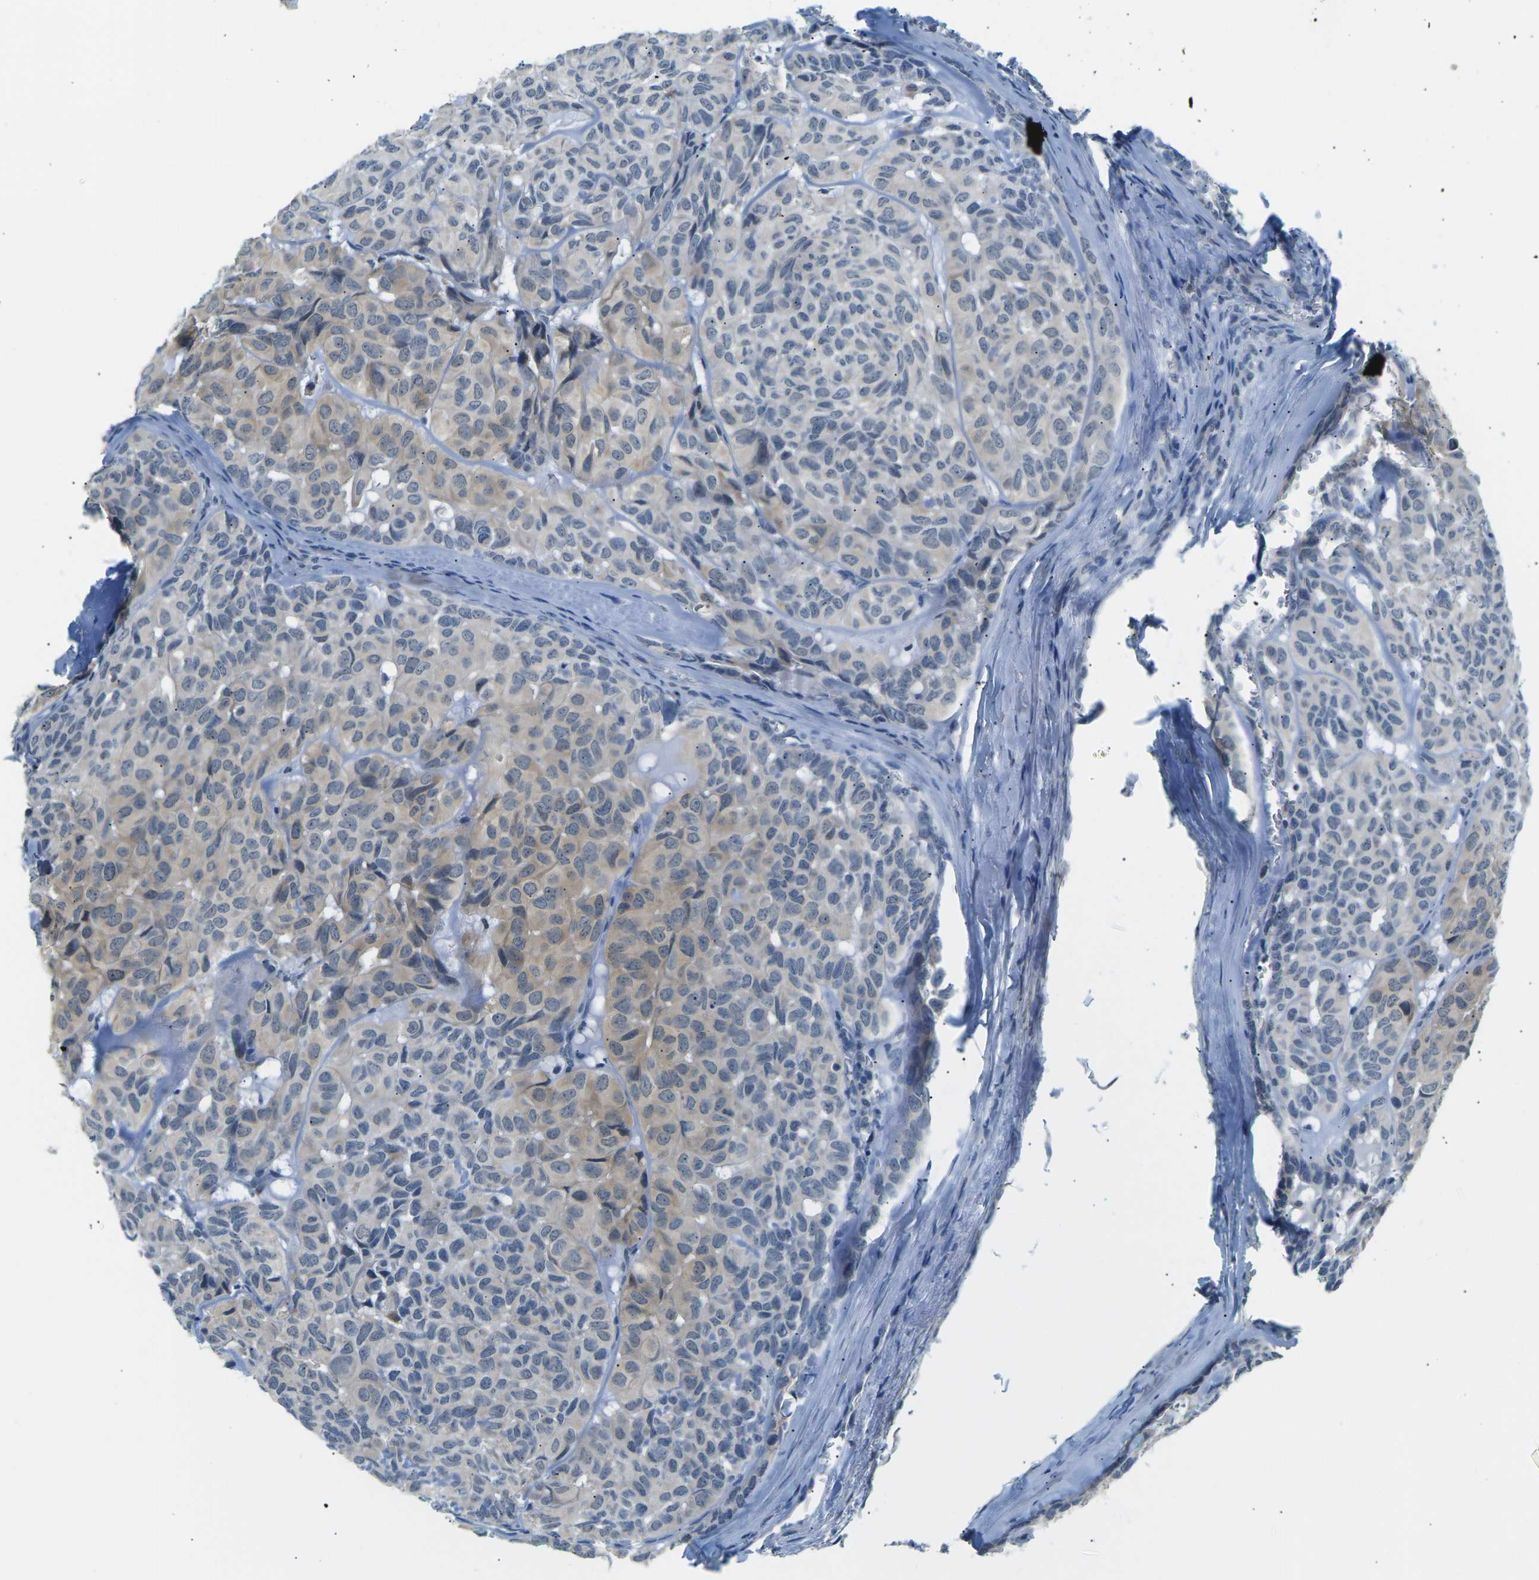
{"staining": {"intensity": "weak", "quantity": "25%-75%", "location": "cytoplasmic/membranous"}, "tissue": "head and neck cancer", "cell_type": "Tumor cells", "image_type": "cancer", "snomed": [{"axis": "morphology", "description": "Adenocarcinoma, NOS"}, {"axis": "topography", "description": "Salivary gland, NOS"}, {"axis": "topography", "description": "Head-Neck"}], "caption": "Protein staining of adenocarcinoma (head and neck) tissue demonstrates weak cytoplasmic/membranous positivity in about 25%-75% of tumor cells.", "gene": "PSAT1", "patient": {"sex": "female", "age": 76}}